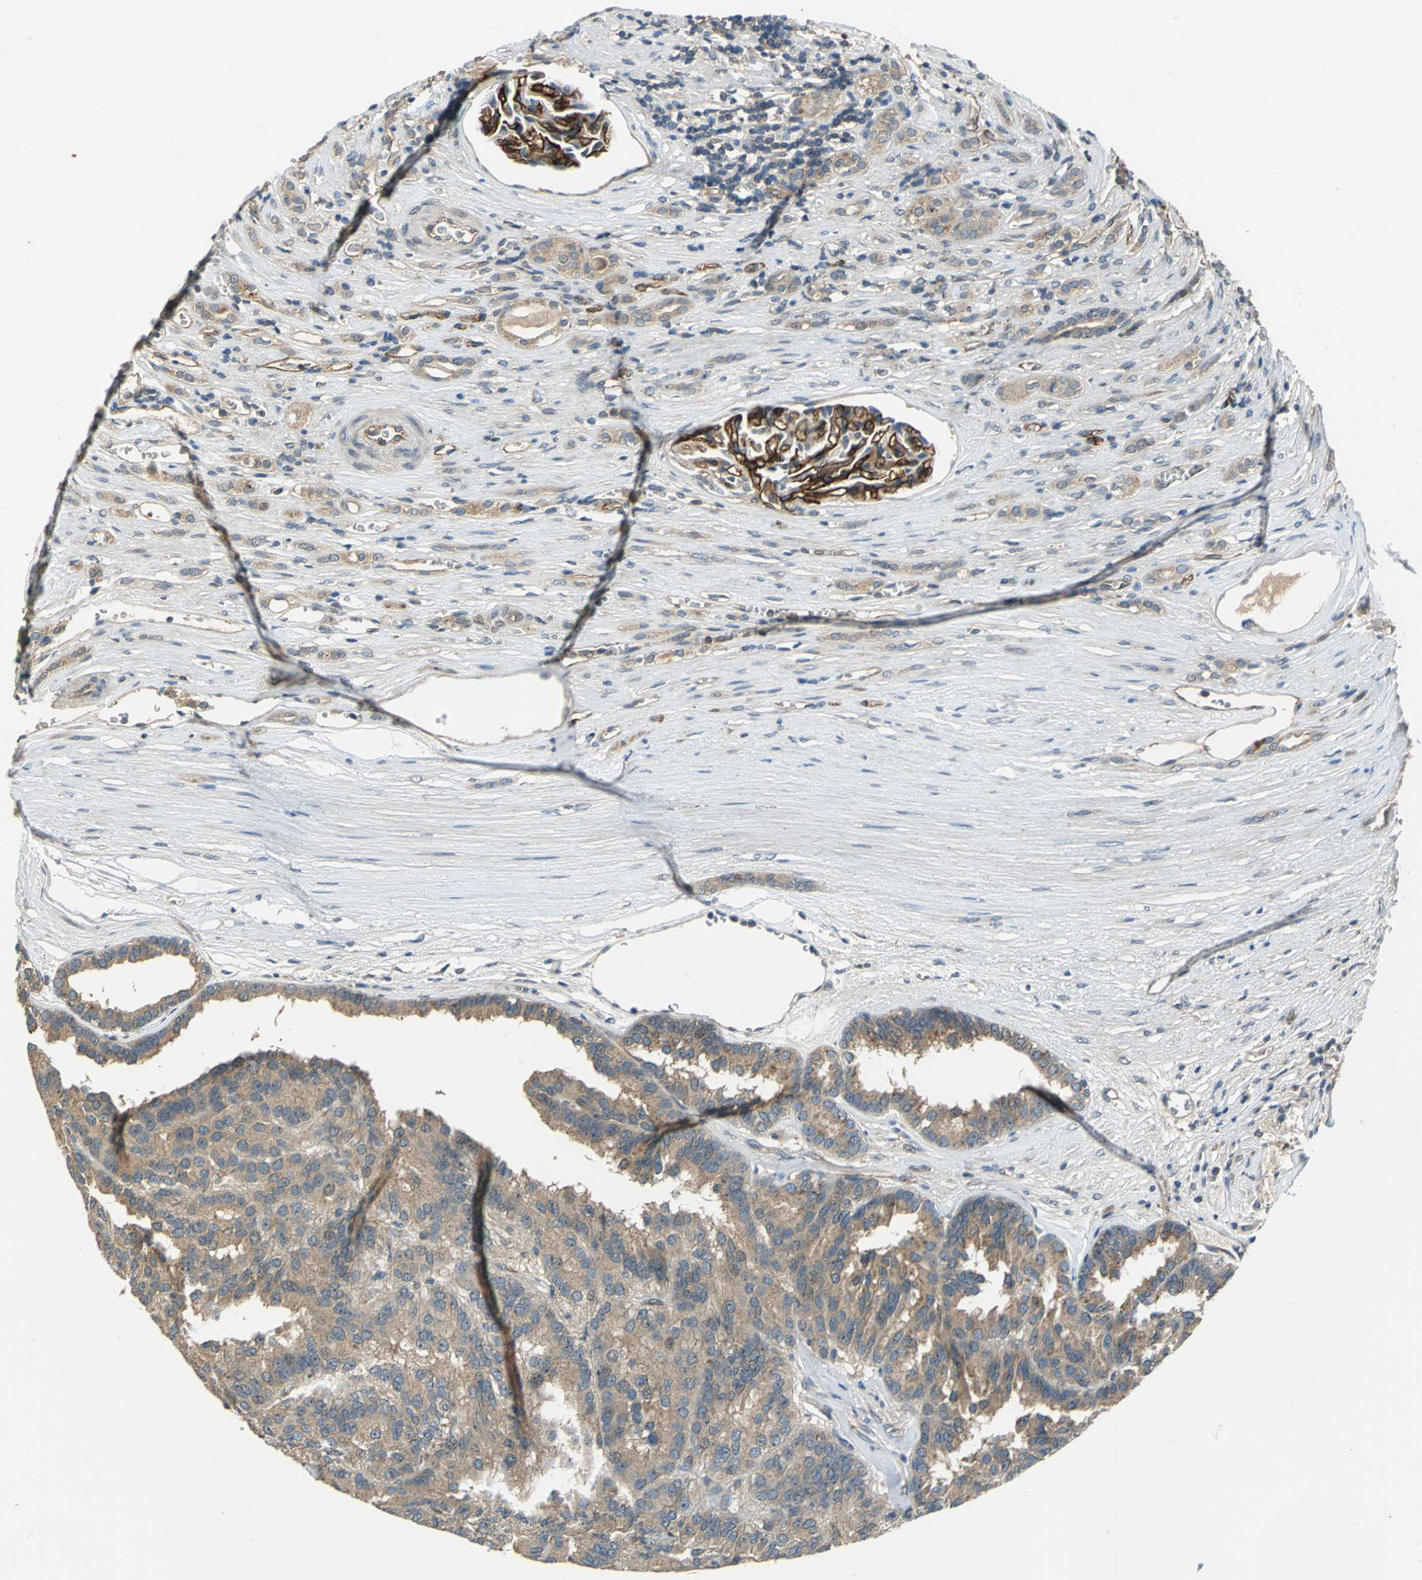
{"staining": {"intensity": "moderate", "quantity": ">75%", "location": "cytoplasmic/membranous"}, "tissue": "renal cancer", "cell_type": "Tumor cells", "image_type": "cancer", "snomed": [{"axis": "morphology", "description": "Adenocarcinoma, NOS"}, {"axis": "topography", "description": "Kidney"}], "caption": "Protein positivity by immunohistochemistry (IHC) exhibits moderate cytoplasmic/membranous expression in approximately >75% of tumor cells in renal adenocarcinoma. Immunohistochemistry stains the protein in brown and the nuclei are stained blue.", "gene": "EMCN", "patient": {"sex": "male", "age": 46}}